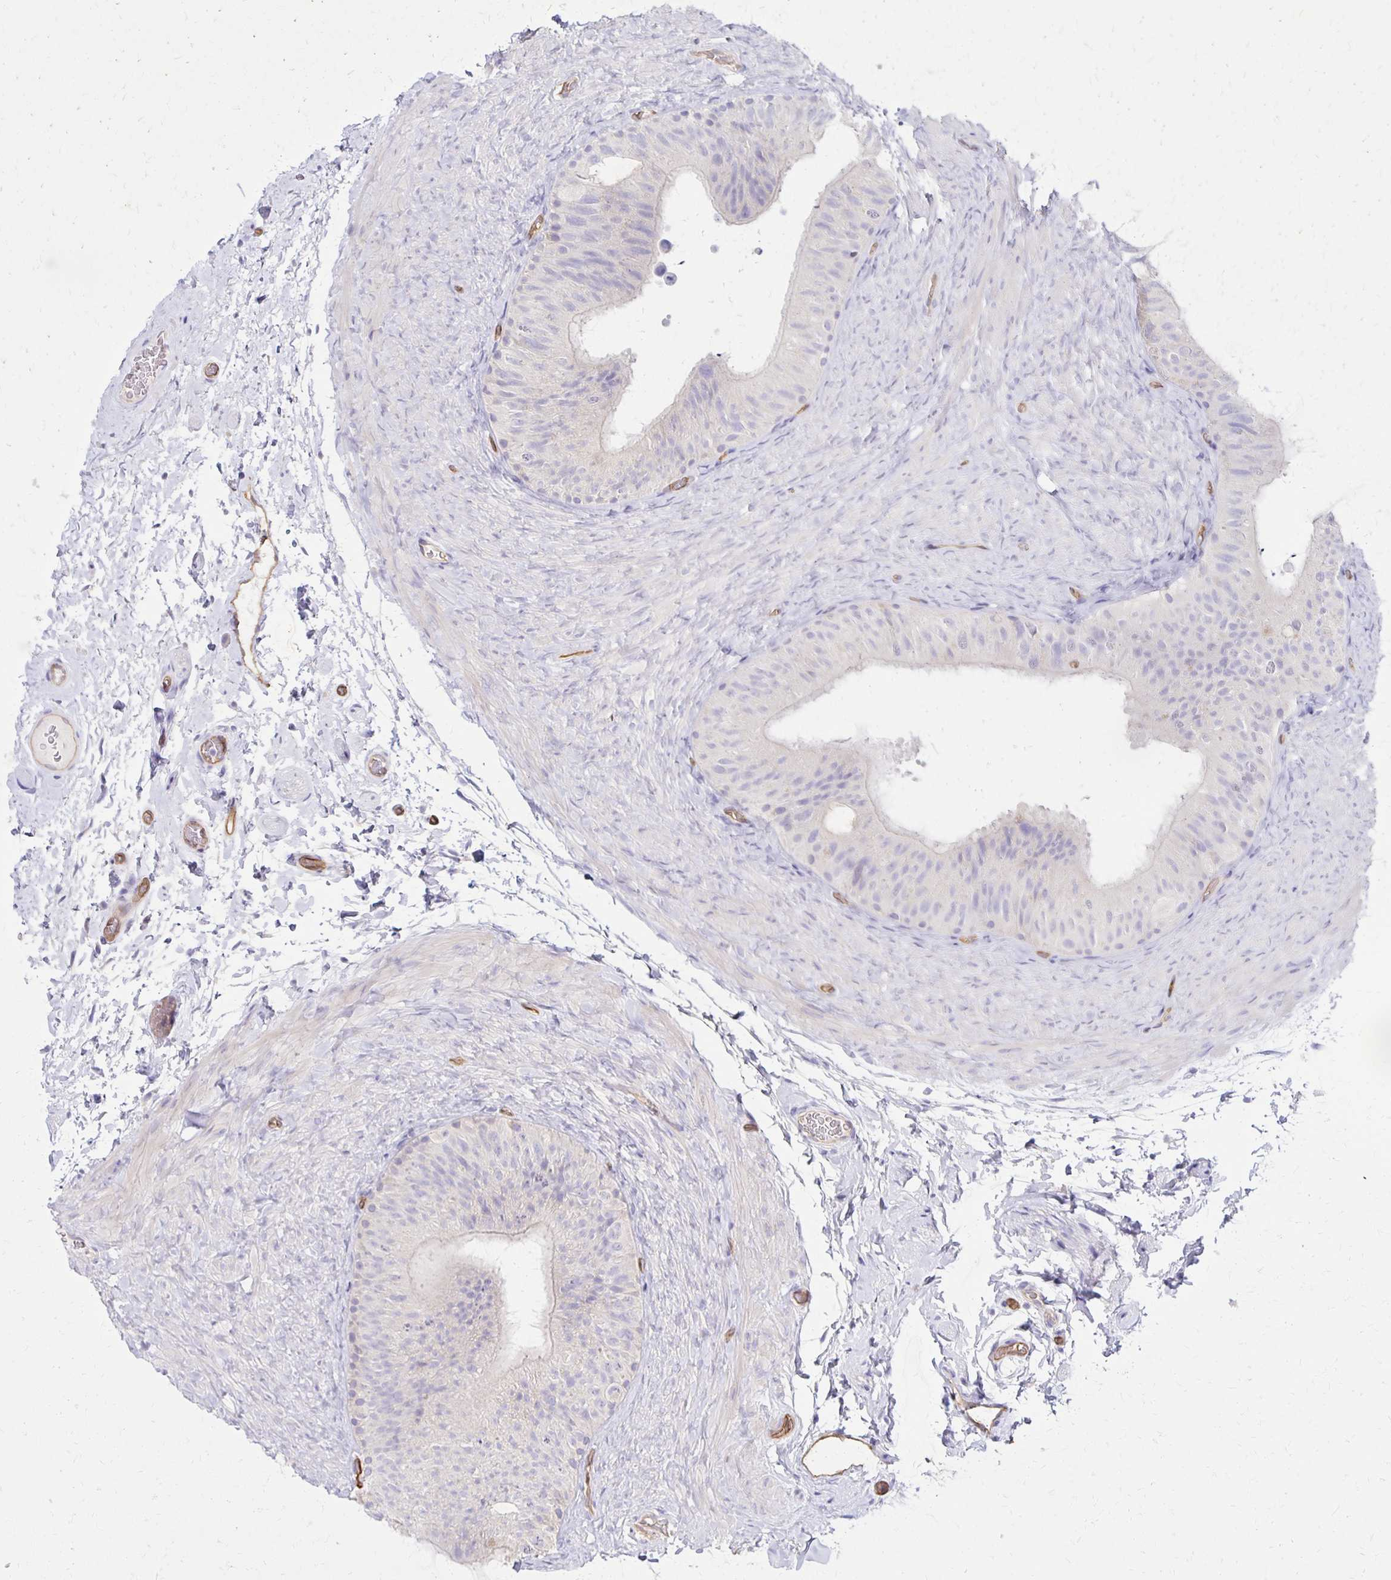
{"staining": {"intensity": "negative", "quantity": "none", "location": "none"}, "tissue": "epididymis", "cell_type": "Glandular cells", "image_type": "normal", "snomed": [{"axis": "morphology", "description": "Normal tissue, NOS"}, {"axis": "topography", "description": "Epididymis, spermatic cord, NOS"}, {"axis": "topography", "description": "Epididymis"}], "caption": "Epididymis stained for a protein using IHC demonstrates no positivity glandular cells.", "gene": "TTYH1", "patient": {"sex": "male", "age": 31}}